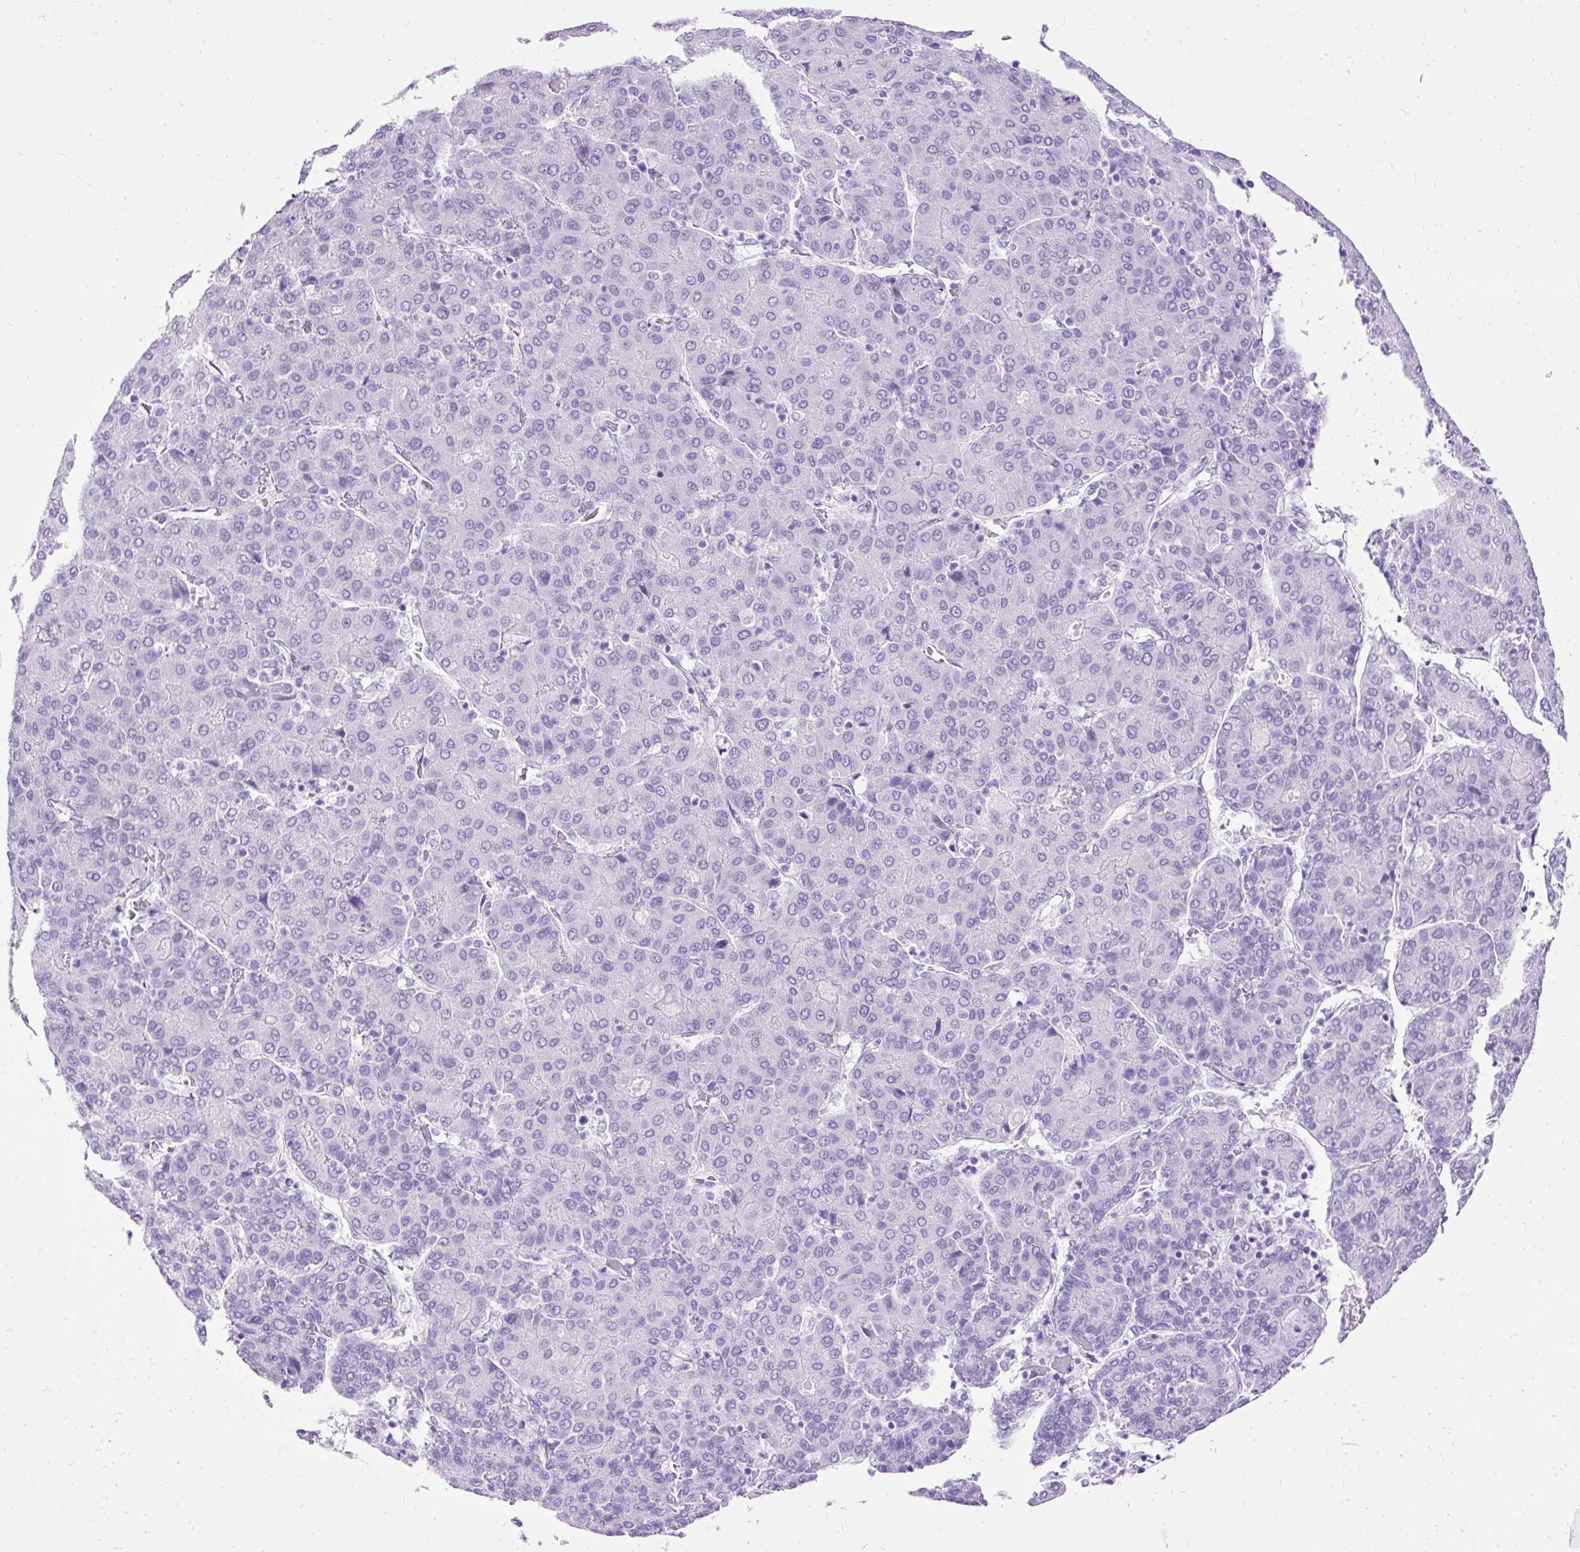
{"staining": {"intensity": "negative", "quantity": "none", "location": "none"}, "tissue": "liver cancer", "cell_type": "Tumor cells", "image_type": "cancer", "snomed": [{"axis": "morphology", "description": "Carcinoma, Hepatocellular, NOS"}, {"axis": "topography", "description": "Liver"}], "caption": "High magnification brightfield microscopy of hepatocellular carcinoma (liver) stained with DAB (brown) and counterstained with hematoxylin (blue): tumor cells show no significant staining. (DAB immunohistochemistry (IHC) with hematoxylin counter stain).", "gene": "HEY1", "patient": {"sex": "male", "age": 65}}